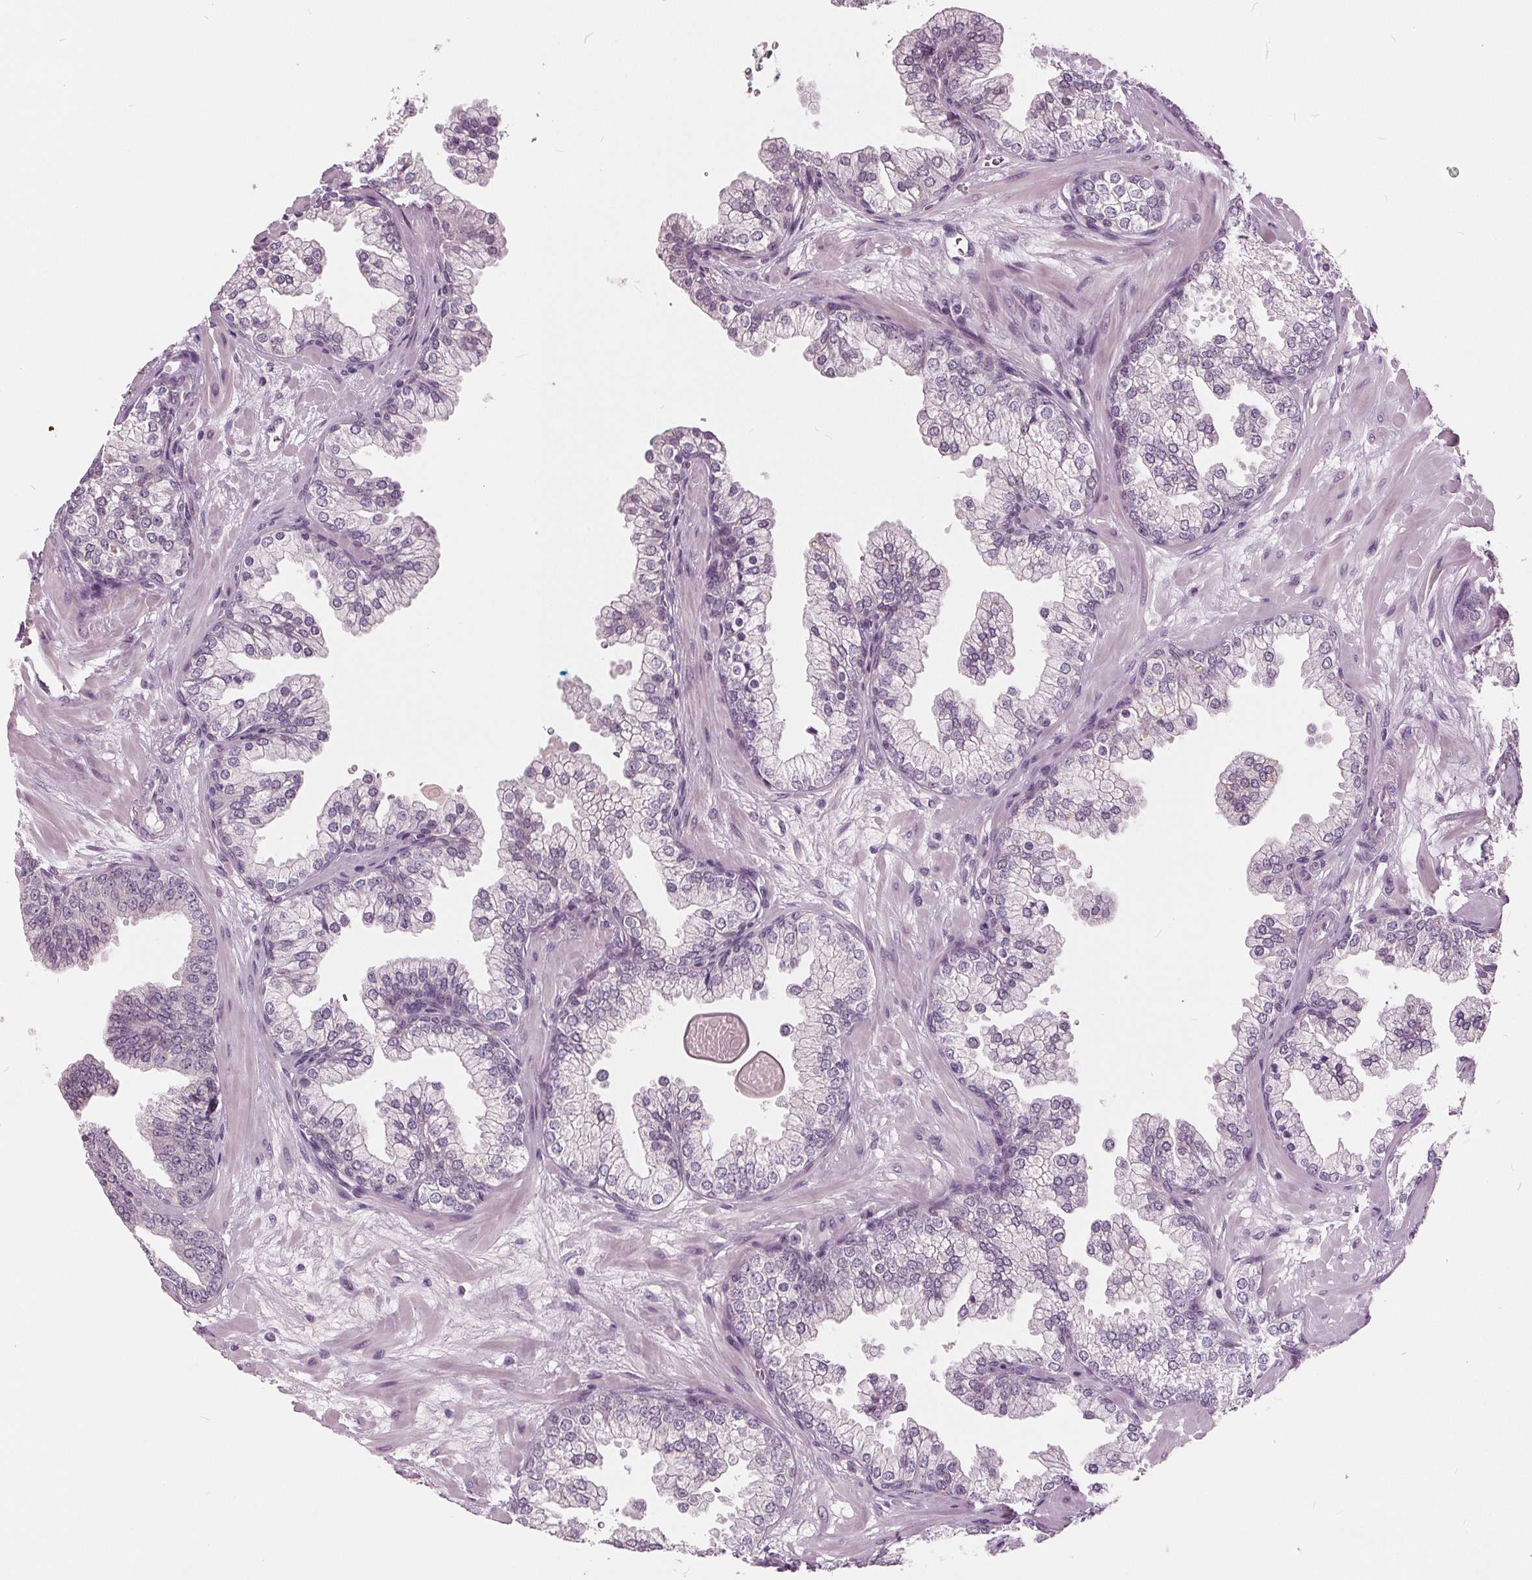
{"staining": {"intensity": "negative", "quantity": "none", "location": "none"}, "tissue": "prostate", "cell_type": "Glandular cells", "image_type": "normal", "snomed": [{"axis": "morphology", "description": "Normal tissue, NOS"}, {"axis": "topography", "description": "Prostate"}, {"axis": "topography", "description": "Peripheral nerve tissue"}], "caption": "Photomicrograph shows no significant protein staining in glandular cells of benign prostate.", "gene": "TKFC", "patient": {"sex": "male", "age": 61}}